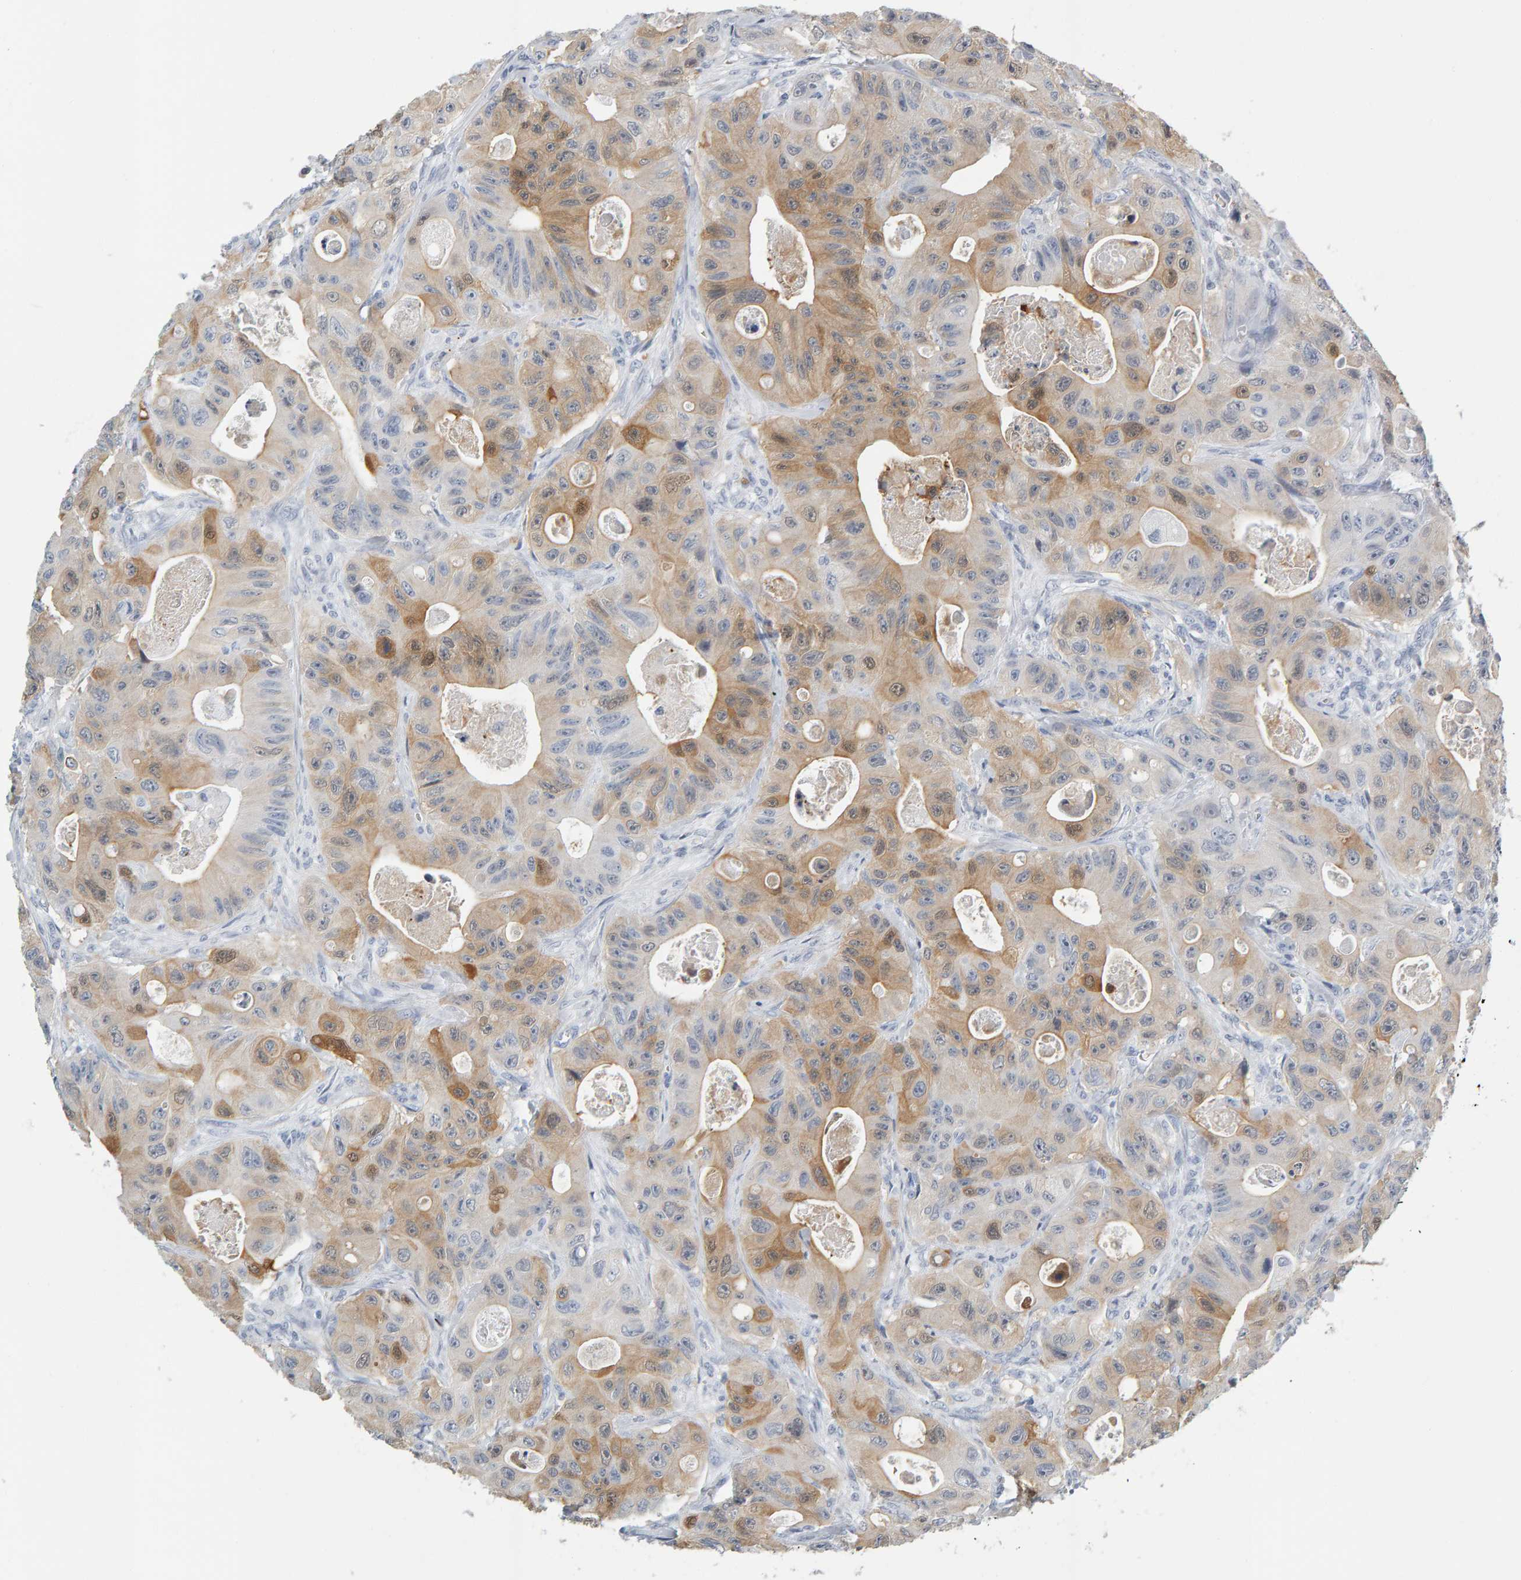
{"staining": {"intensity": "moderate", "quantity": ">75%", "location": "cytoplasmic/membranous"}, "tissue": "colorectal cancer", "cell_type": "Tumor cells", "image_type": "cancer", "snomed": [{"axis": "morphology", "description": "Adenocarcinoma, NOS"}, {"axis": "topography", "description": "Colon"}], "caption": "There is medium levels of moderate cytoplasmic/membranous staining in tumor cells of colorectal cancer, as demonstrated by immunohistochemical staining (brown color).", "gene": "CTH", "patient": {"sex": "female", "age": 46}}